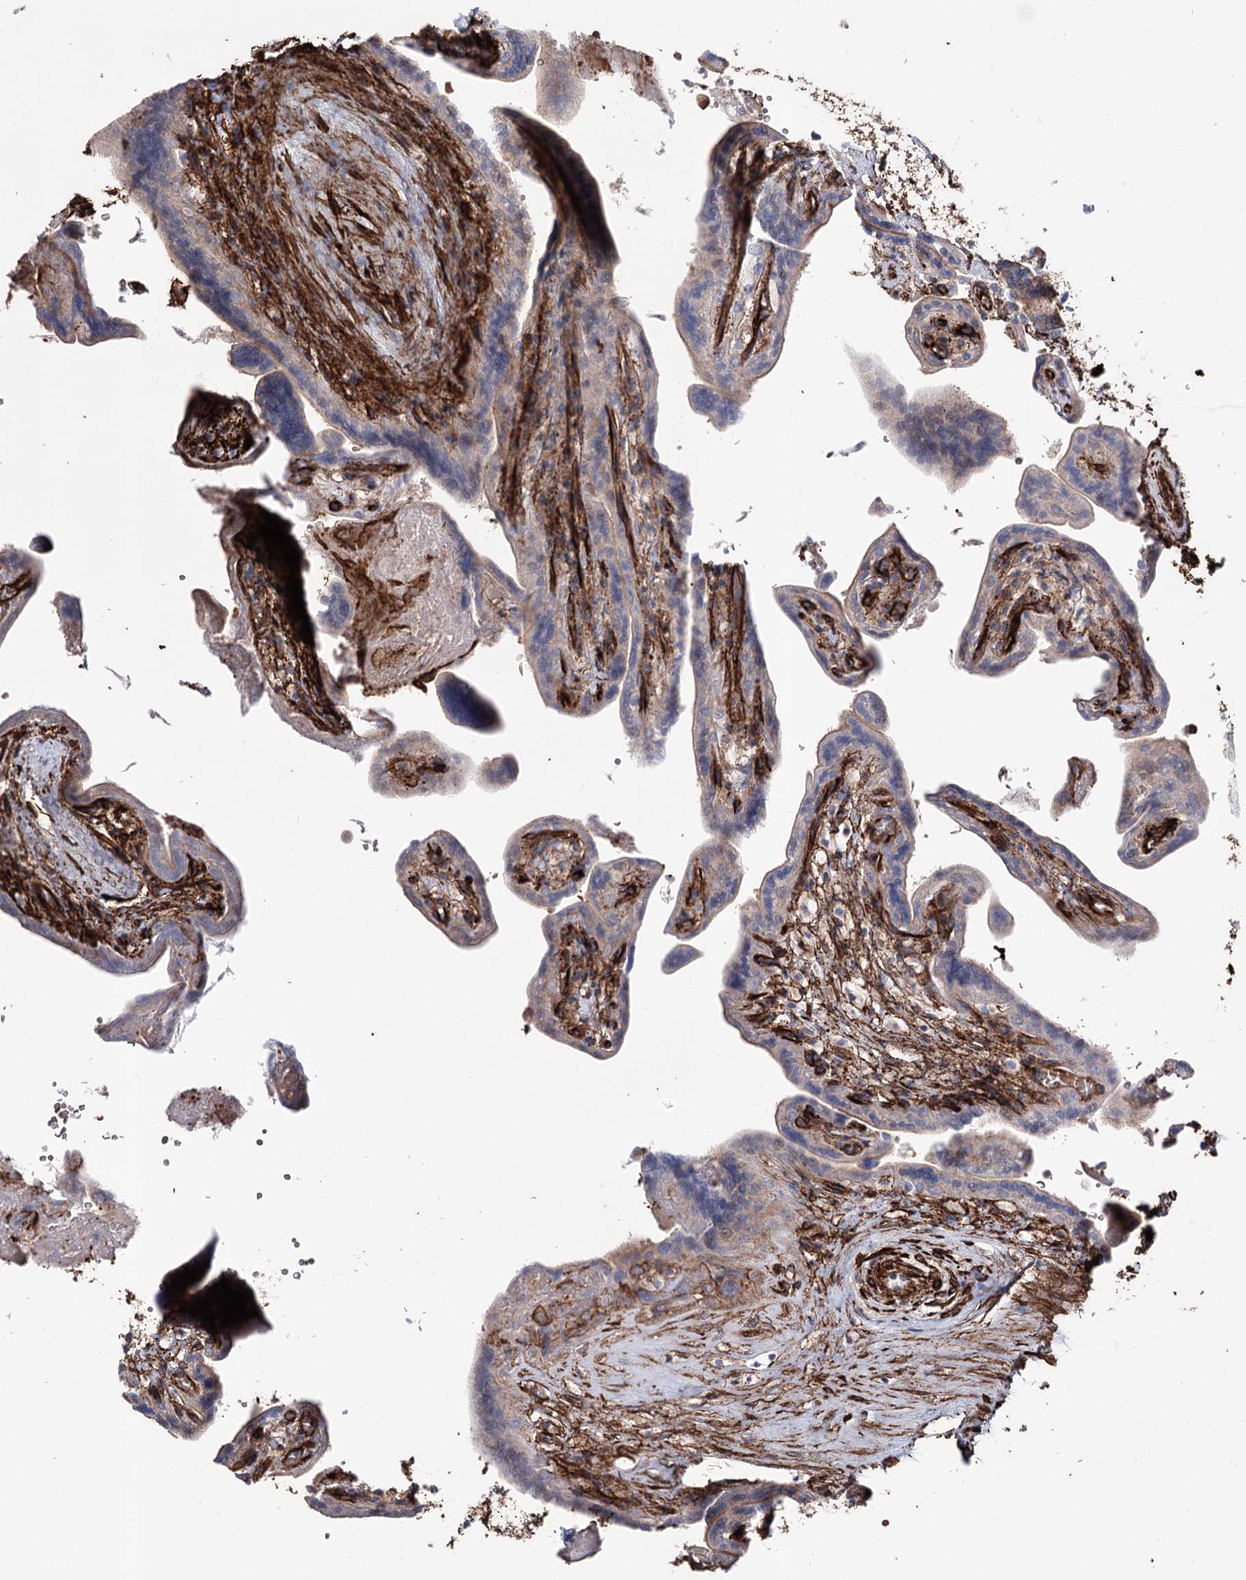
{"staining": {"intensity": "moderate", "quantity": "<25%", "location": "nuclear"}, "tissue": "placenta", "cell_type": "Trophoblastic cells", "image_type": "normal", "snomed": [{"axis": "morphology", "description": "Normal tissue, NOS"}, {"axis": "topography", "description": "Placenta"}], "caption": "IHC of normal placenta reveals low levels of moderate nuclear staining in approximately <25% of trophoblastic cells.", "gene": "ARHGAP20", "patient": {"sex": "female", "age": 37}}